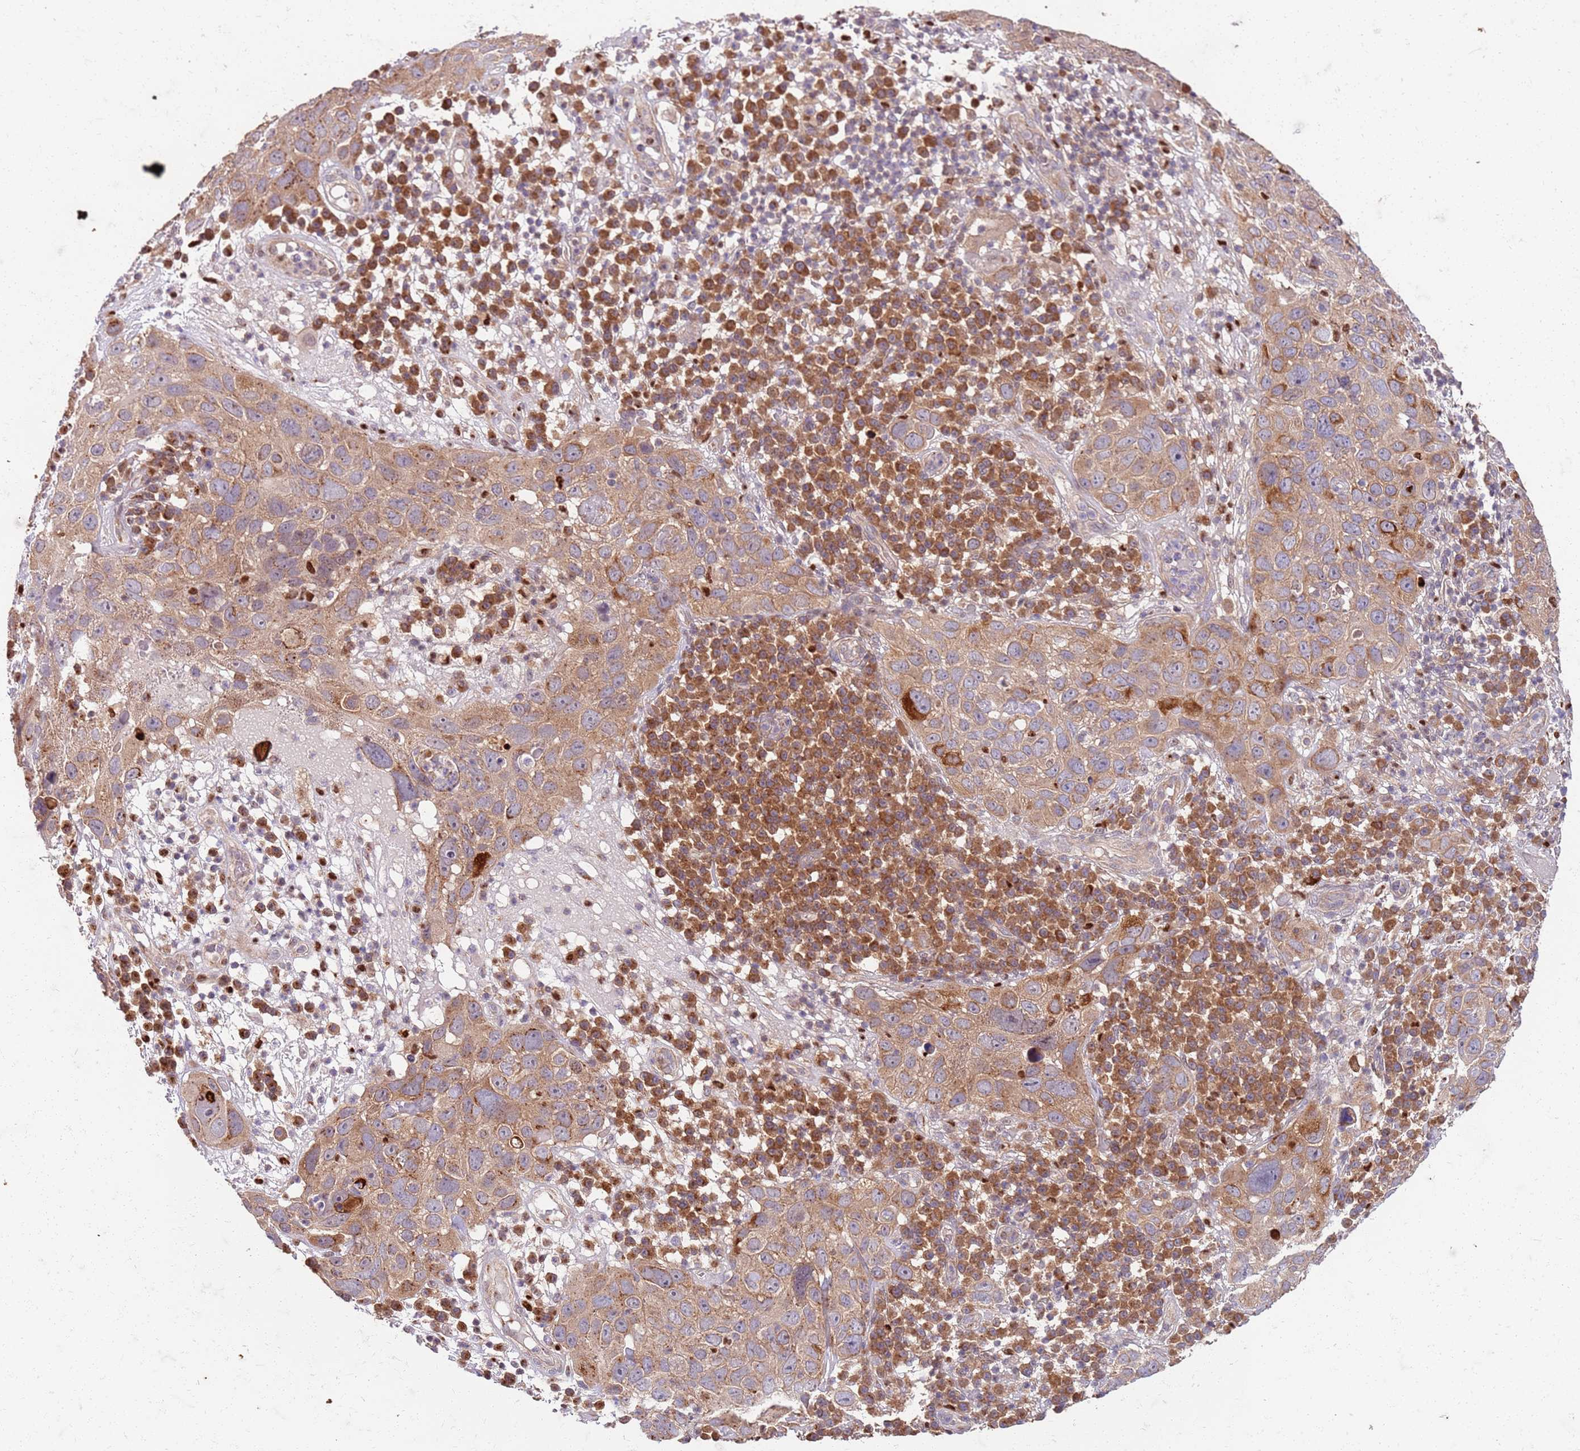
{"staining": {"intensity": "moderate", "quantity": ">75%", "location": "cytoplasmic/membranous"}, "tissue": "skin cancer", "cell_type": "Tumor cells", "image_type": "cancer", "snomed": [{"axis": "morphology", "description": "Squamous cell carcinoma in situ, NOS"}, {"axis": "morphology", "description": "Squamous cell carcinoma, NOS"}, {"axis": "topography", "description": "Skin"}], "caption": "A photomicrograph of human squamous cell carcinoma (skin) stained for a protein displays moderate cytoplasmic/membranous brown staining in tumor cells.", "gene": "OSBP", "patient": {"sex": "male", "age": 93}}